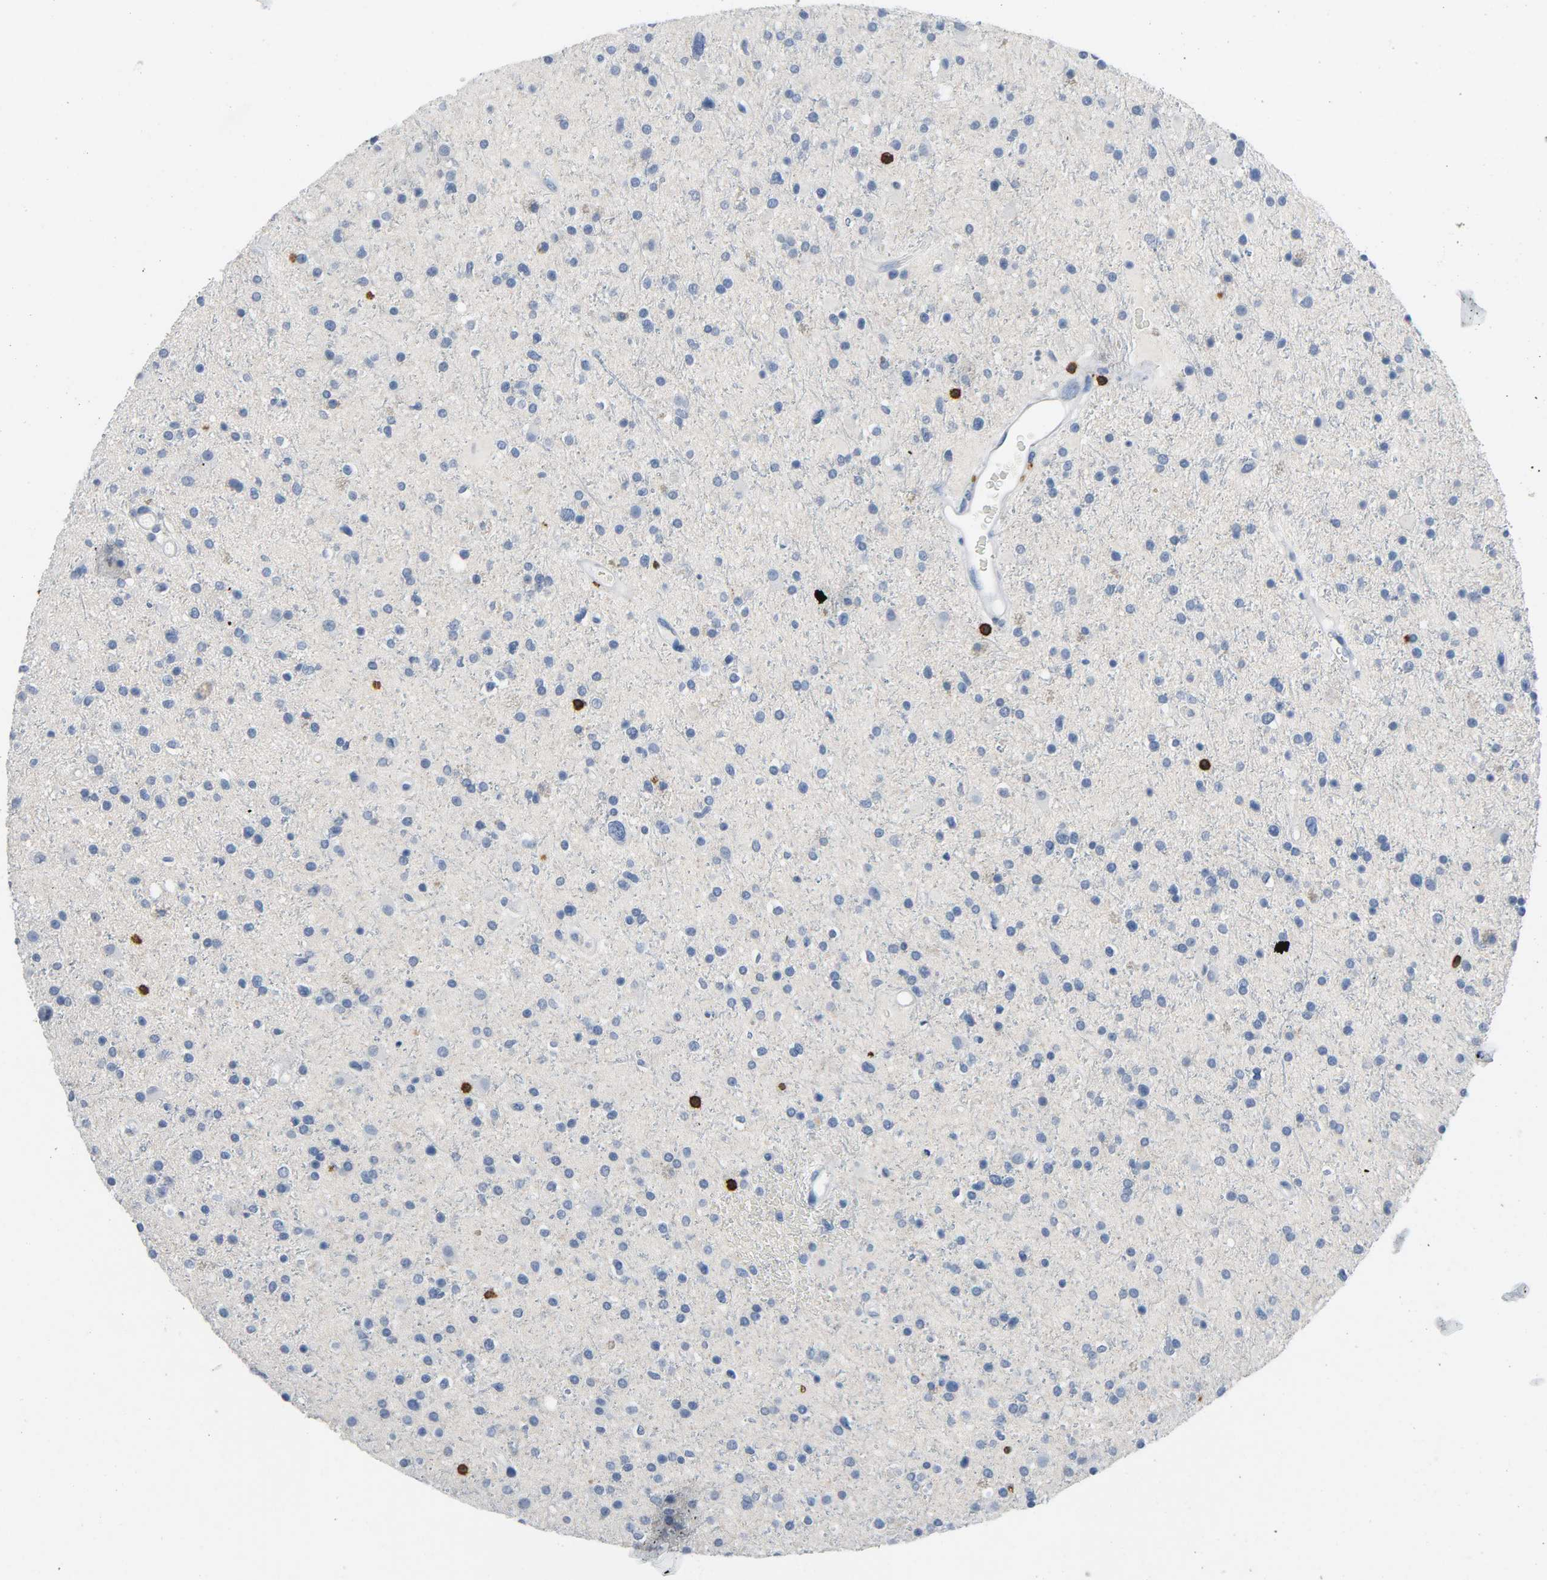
{"staining": {"intensity": "negative", "quantity": "none", "location": "none"}, "tissue": "glioma", "cell_type": "Tumor cells", "image_type": "cancer", "snomed": [{"axis": "morphology", "description": "Glioma, malignant, High grade"}, {"axis": "topography", "description": "Brain"}], "caption": "Immunohistochemical staining of glioma exhibits no significant staining in tumor cells.", "gene": "LCK", "patient": {"sex": "male", "age": 33}}